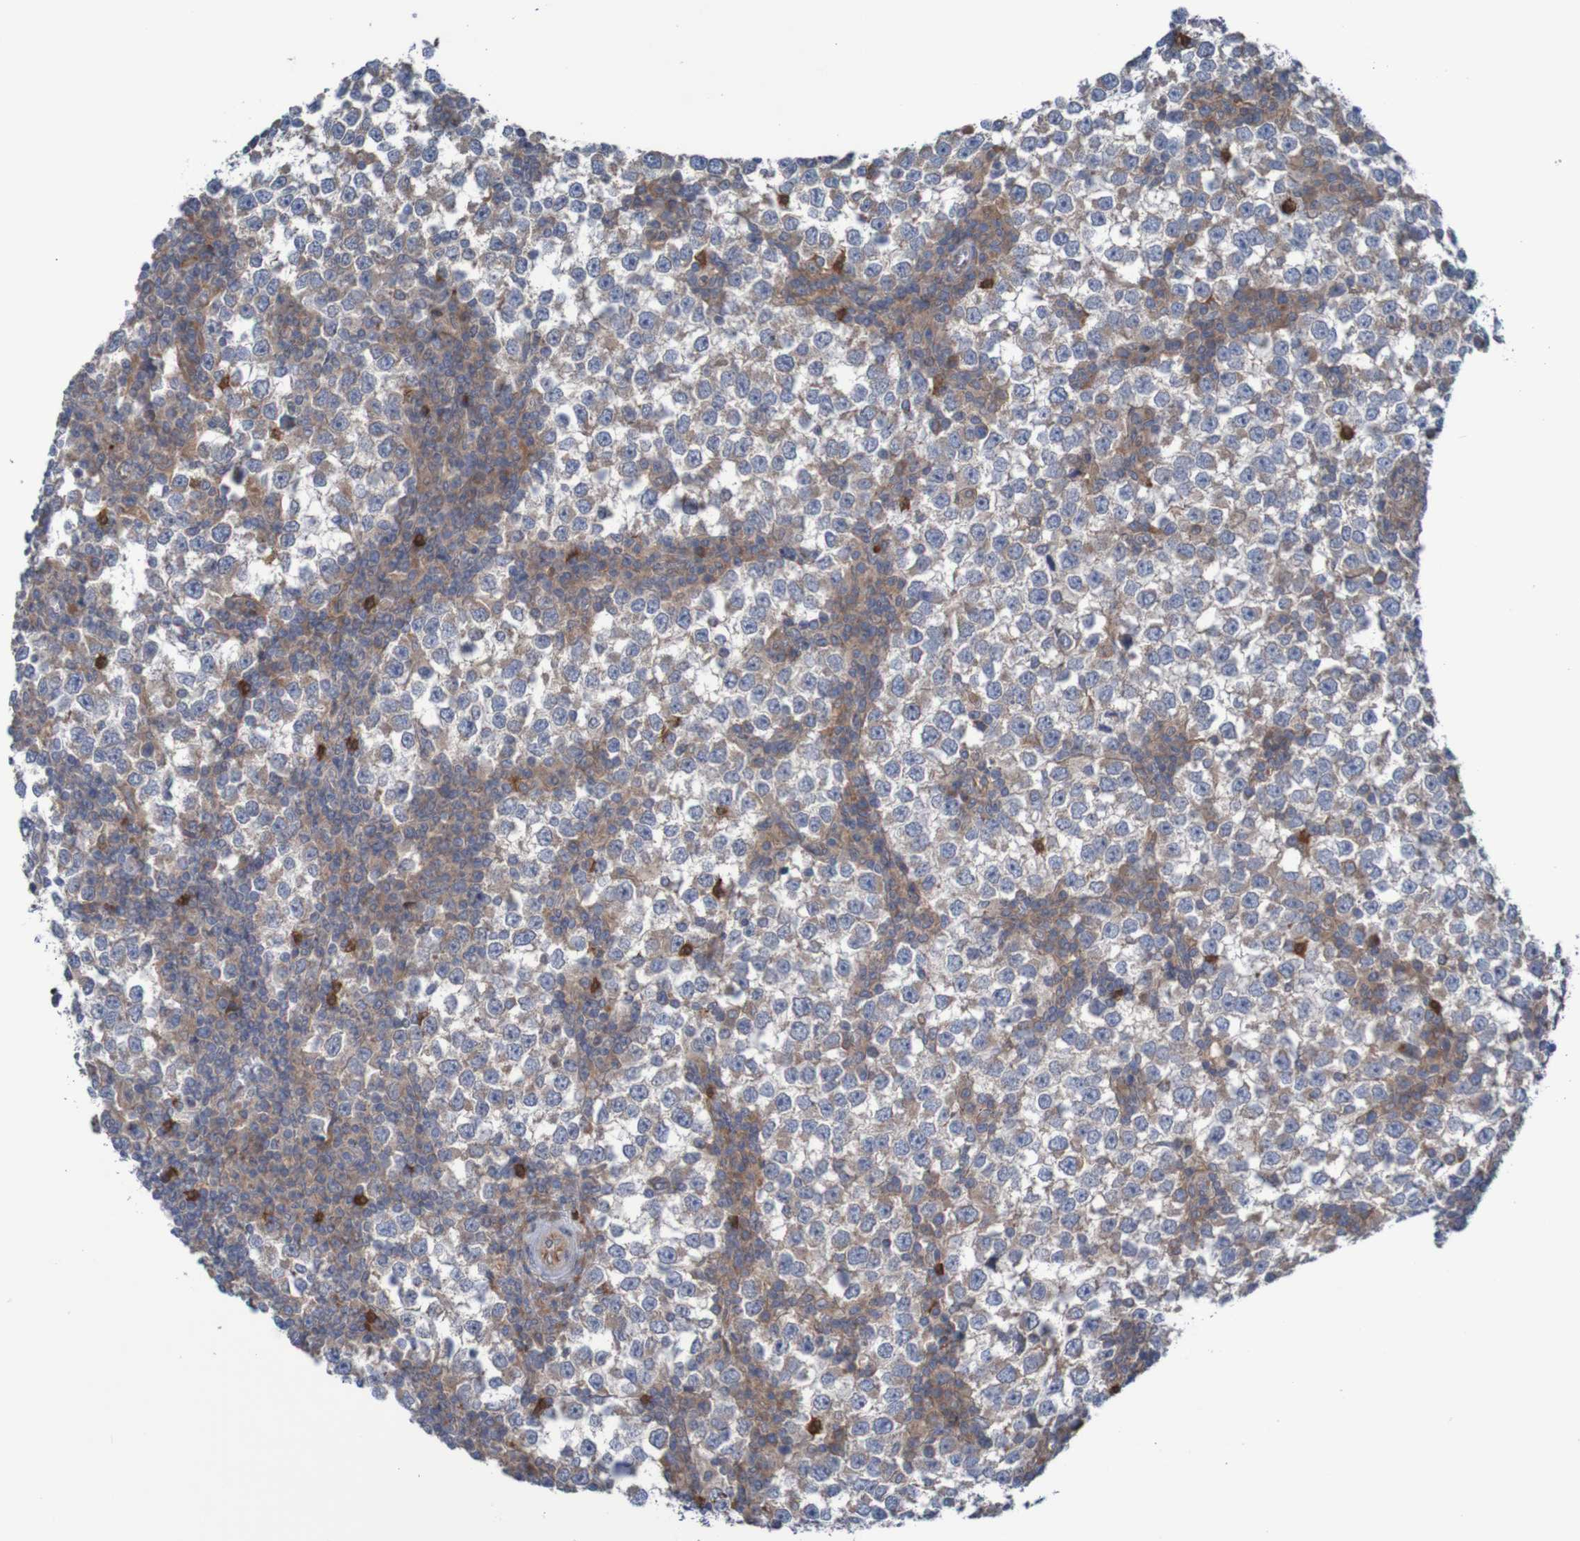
{"staining": {"intensity": "negative", "quantity": "none", "location": "none"}, "tissue": "testis cancer", "cell_type": "Tumor cells", "image_type": "cancer", "snomed": [{"axis": "morphology", "description": "Seminoma, NOS"}, {"axis": "topography", "description": "Testis"}], "caption": "A high-resolution photomicrograph shows immunohistochemistry (IHC) staining of testis cancer (seminoma), which reveals no significant positivity in tumor cells.", "gene": "ANGPT4", "patient": {"sex": "male", "age": 65}}